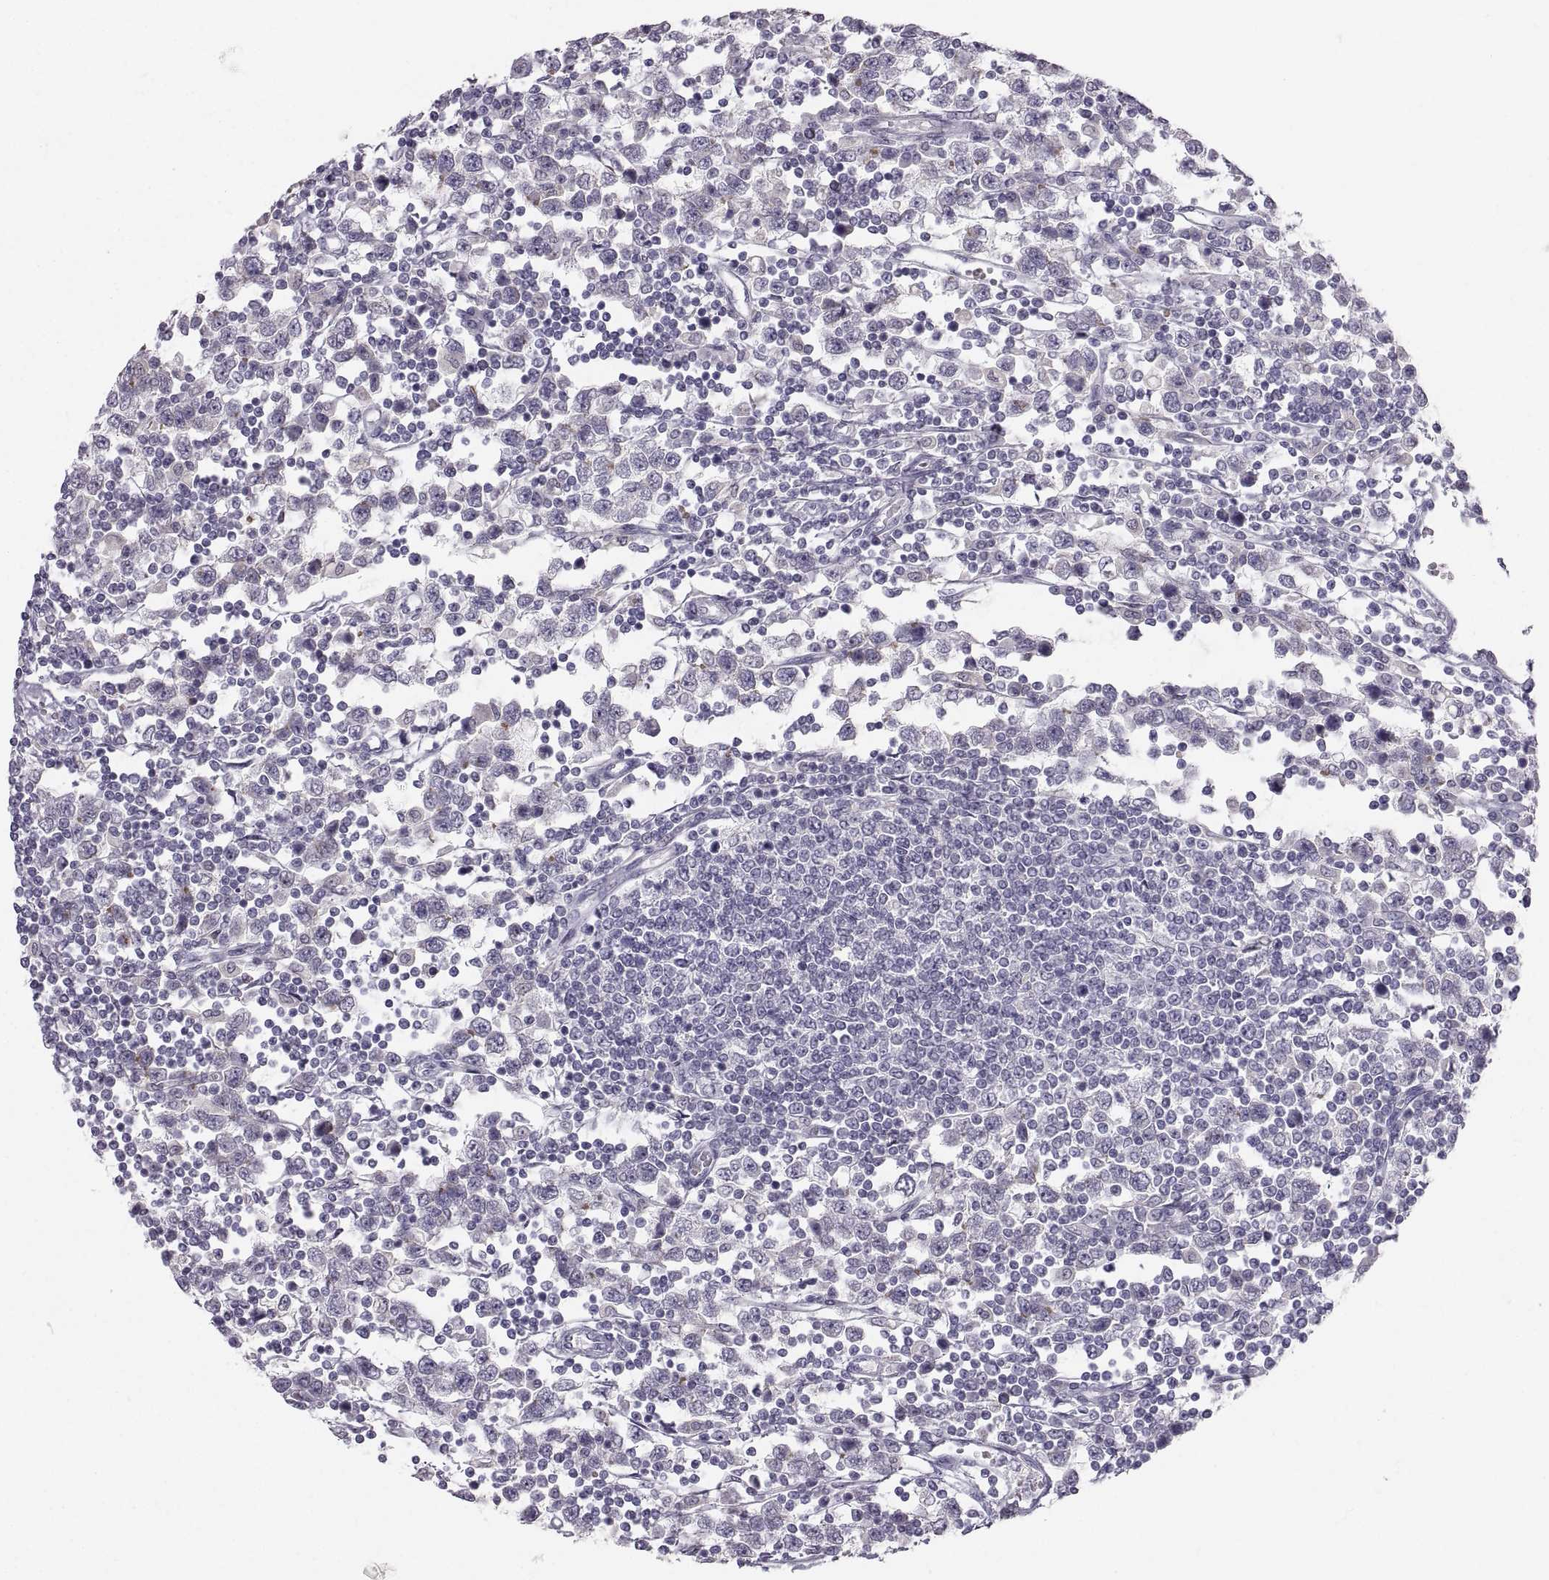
{"staining": {"intensity": "negative", "quantity": "none", "location": "none"}, "tissue": "testis cancer", "cell_type": "Tumor cells", "image_type": "cancer", "snomed": [{"axis": "morphology", "description": "Seminoma, NOS"}, {"axis": "topography", "description": "Testis"}], "caption": "A high-resolution image shows immunohistochemistry staining of testis cancer (seminoma), which displays no significant expression in tumor cells.", "gene": "ZNF185", "patient": {"sex": "male", "age": 34}}